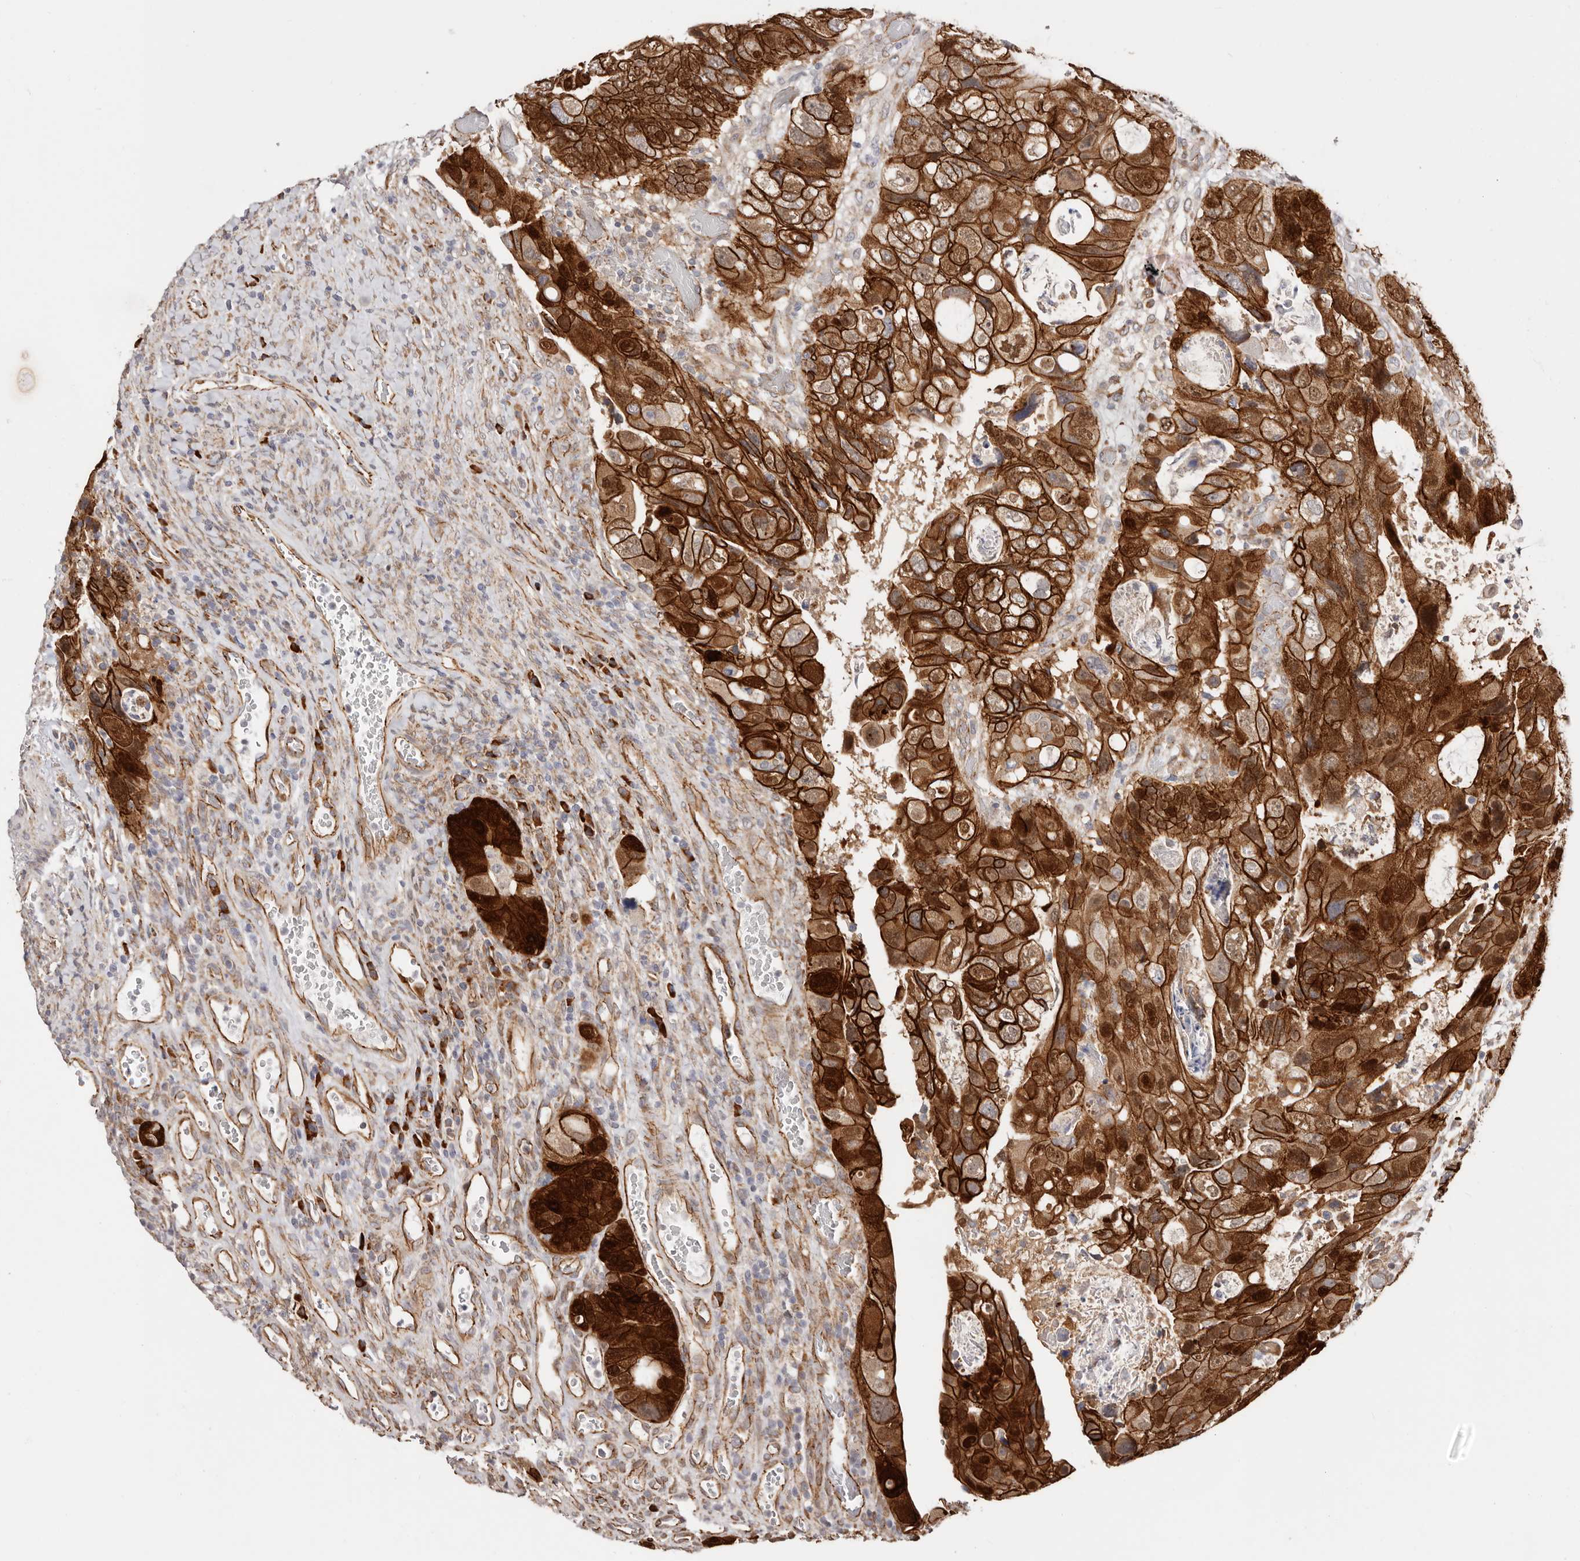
{"staining": {"intensity": "strong", "quantity": ">75%", "location": "cytoplasmic/membranous"}, "tissue": "colorectal cancer", "cell_type": "Tumor cells", "image_type": "cancer", "snomed": [{"axis": "morphology", "description": "Adenocarcinoma, NOS"}, {"axis": "topography", "description": "Rectum"}], "caption": "Adenocarcinoma (colorectal) stained with a brown dye displays strong cytoplasmic/membranous positive staining in approximately >75% of tumor cells.", "gene": "CTNNB1", "patient": {"sex": "male", "age": 59}}